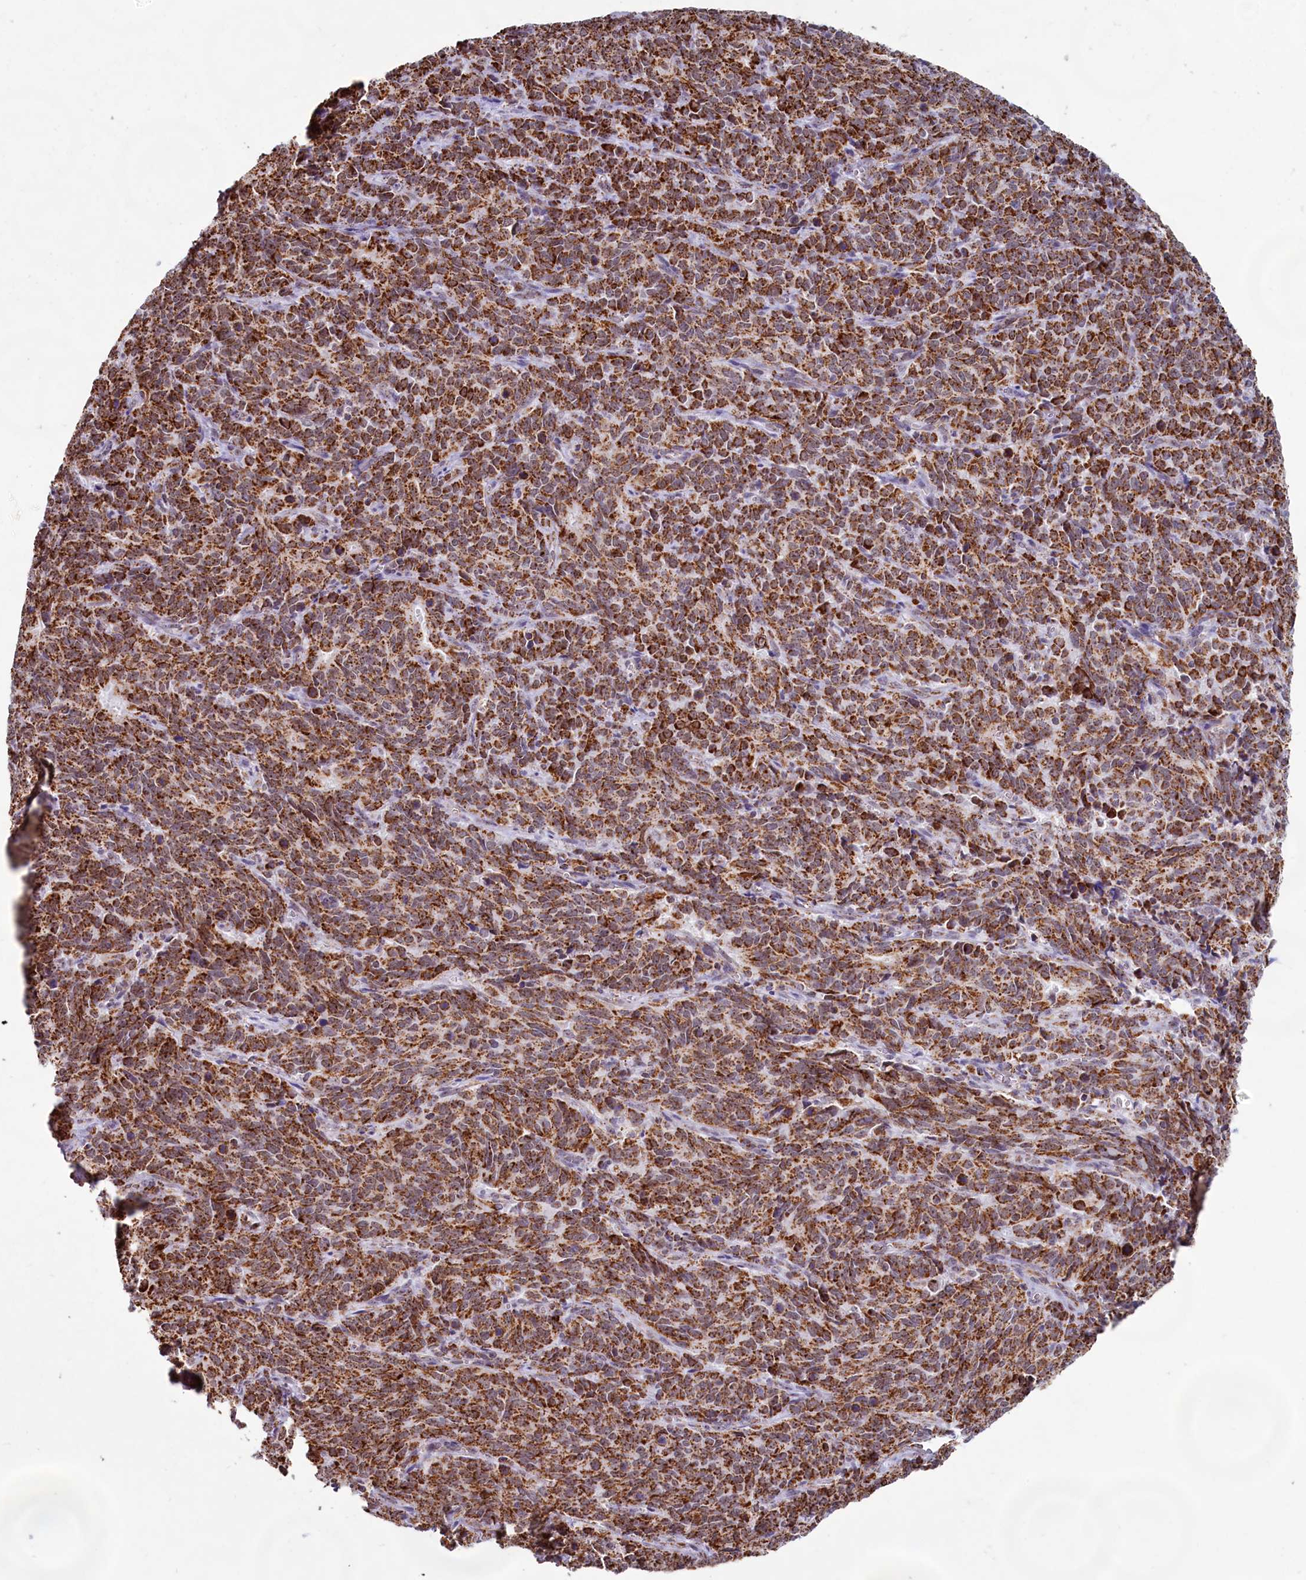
{"staining": {"intensity": "strong", "quantity": ">75%", "location": "cytoplasmic/membranous"}, "tissue": "cervical cancer", "cell_type": "Tumor cells", "image_type": "cancer", "snomed": [{"axis": "morphology", "description": "Squamous cell carcinoma, NOS"}, {"axis": "topography", "description": "Cervix"}], "caption": "Squamous cell carcinoma (cervical) was stained to show a protein in brown. There is high levels of strong cytoplasmic/membranous expression in about >75% of tumor cells.", "gene": "C1D", "patient": {"sex": "female", "age": 60}}